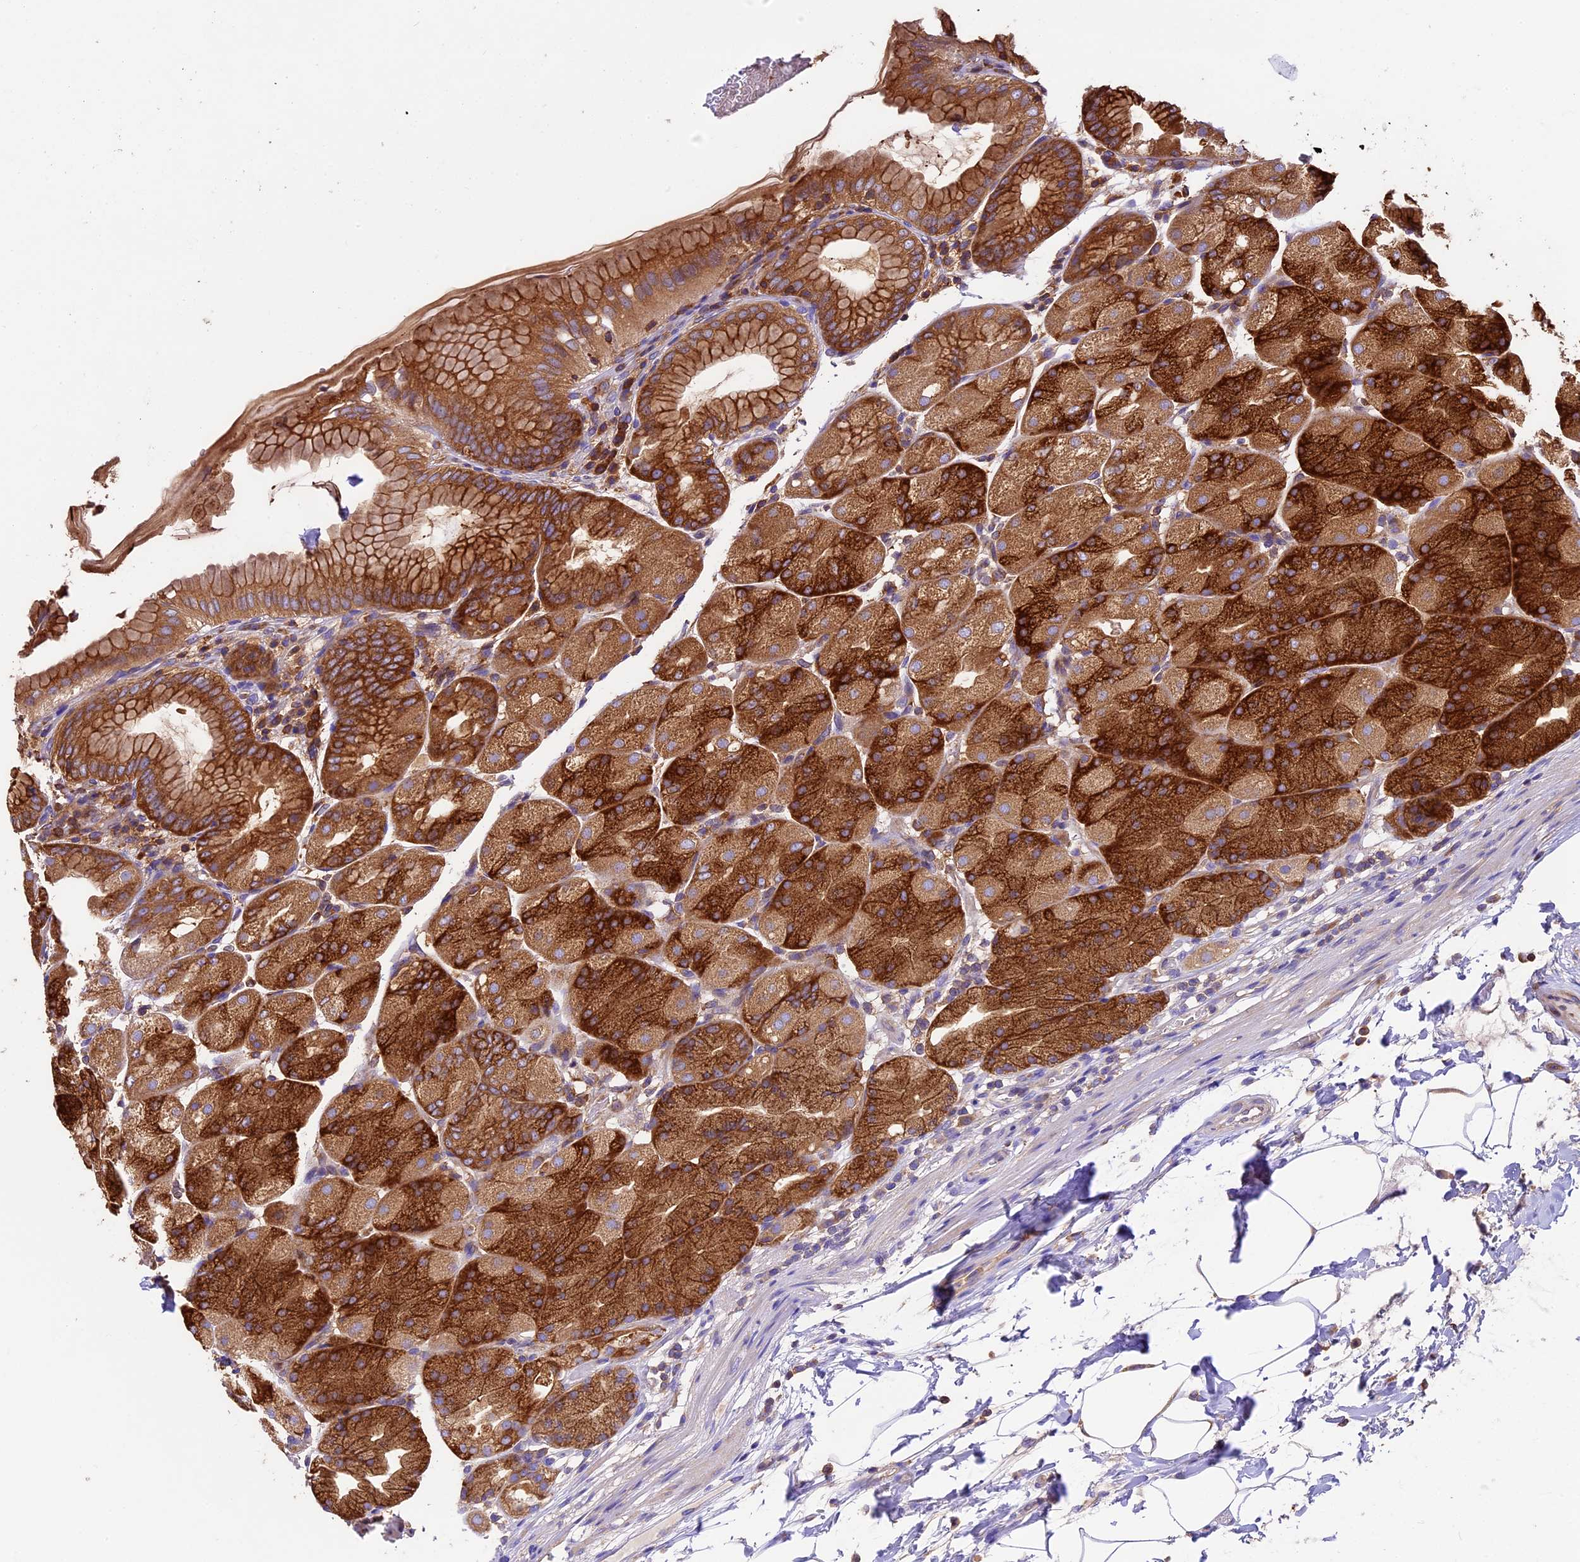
{"staining": {"intensity": "strong", "quantity": ">75%", "location": "cytoplasmic/membranous"}, "tissue": "stomach", "cell_type": "Glandular cells", "image_type": "normal", "snomed": [{"axis": "morphology", "description": "Normal tissue, NOS"}, {"axis": "topography", "description": "Stomach, upper"}, {"axis": "topography", "description": "Stomach, lower"}], "caption": "Glandular cells demonstrate strong cytoplasmic/membranous staining in about >75% of cells in normal stomach. (Brightfield microscopy of DAB IHC at high magnification).", "gene": "KARS1", "patient": {"sex": "male", "age": 62}}